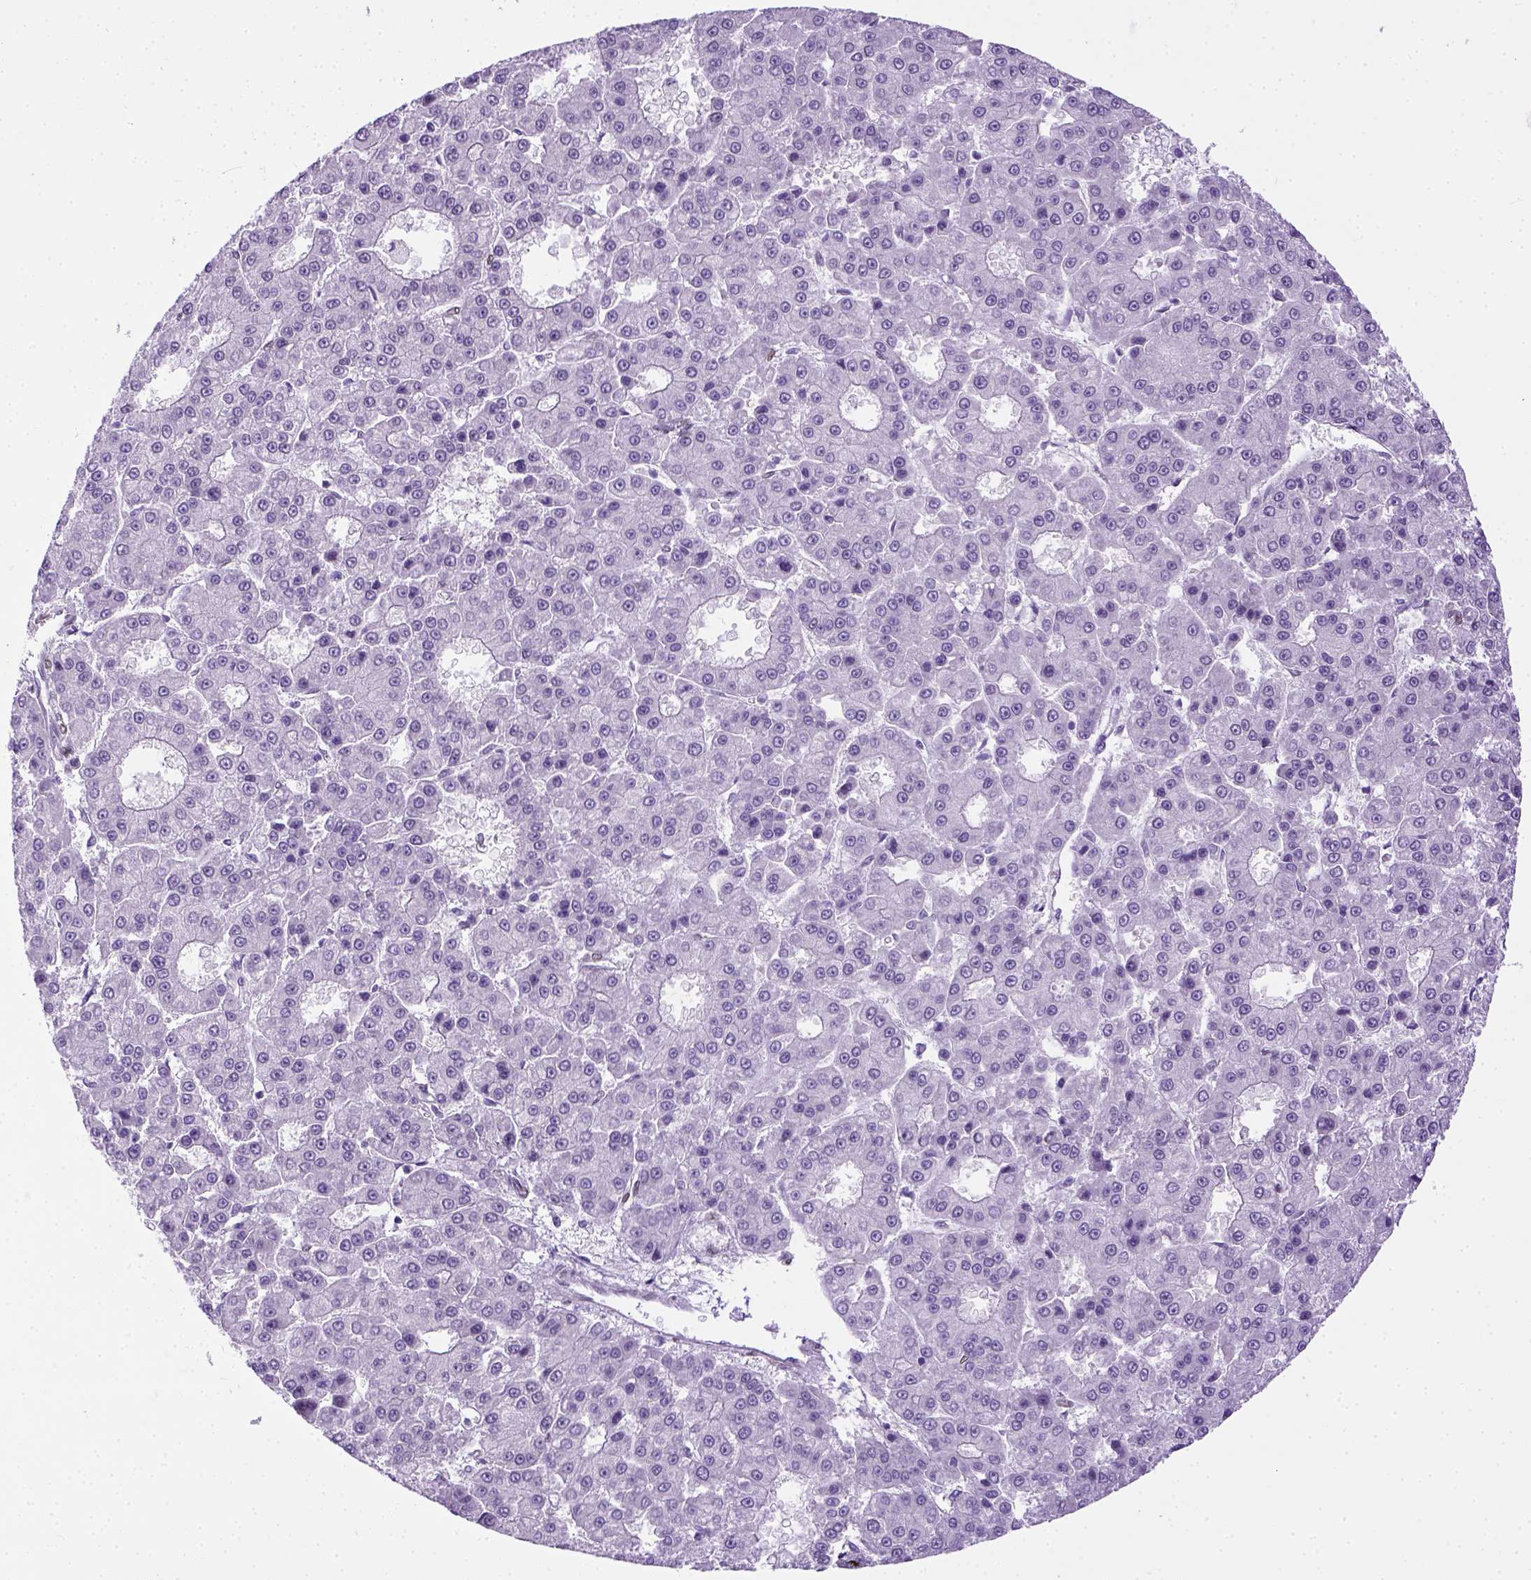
{"staining": {"intensity": "negative", "quantity": "none", "location": "none"}, "tissue": "liver cancer", "cell_type": "Tumor cells", "image_type": "cancer", "snomed": [{"axis": "morphology", "description": "Carcinoma, Hepatocellular, NOS"}, {"axis": "topography", "description": "Liver"}], "caption": "The histopathology image displays no significant positivity in tumor cells of hepatocellular carcinoma (liver).", "gene": "FAM184B", "patient": {"sex": "male", "age": 70}}